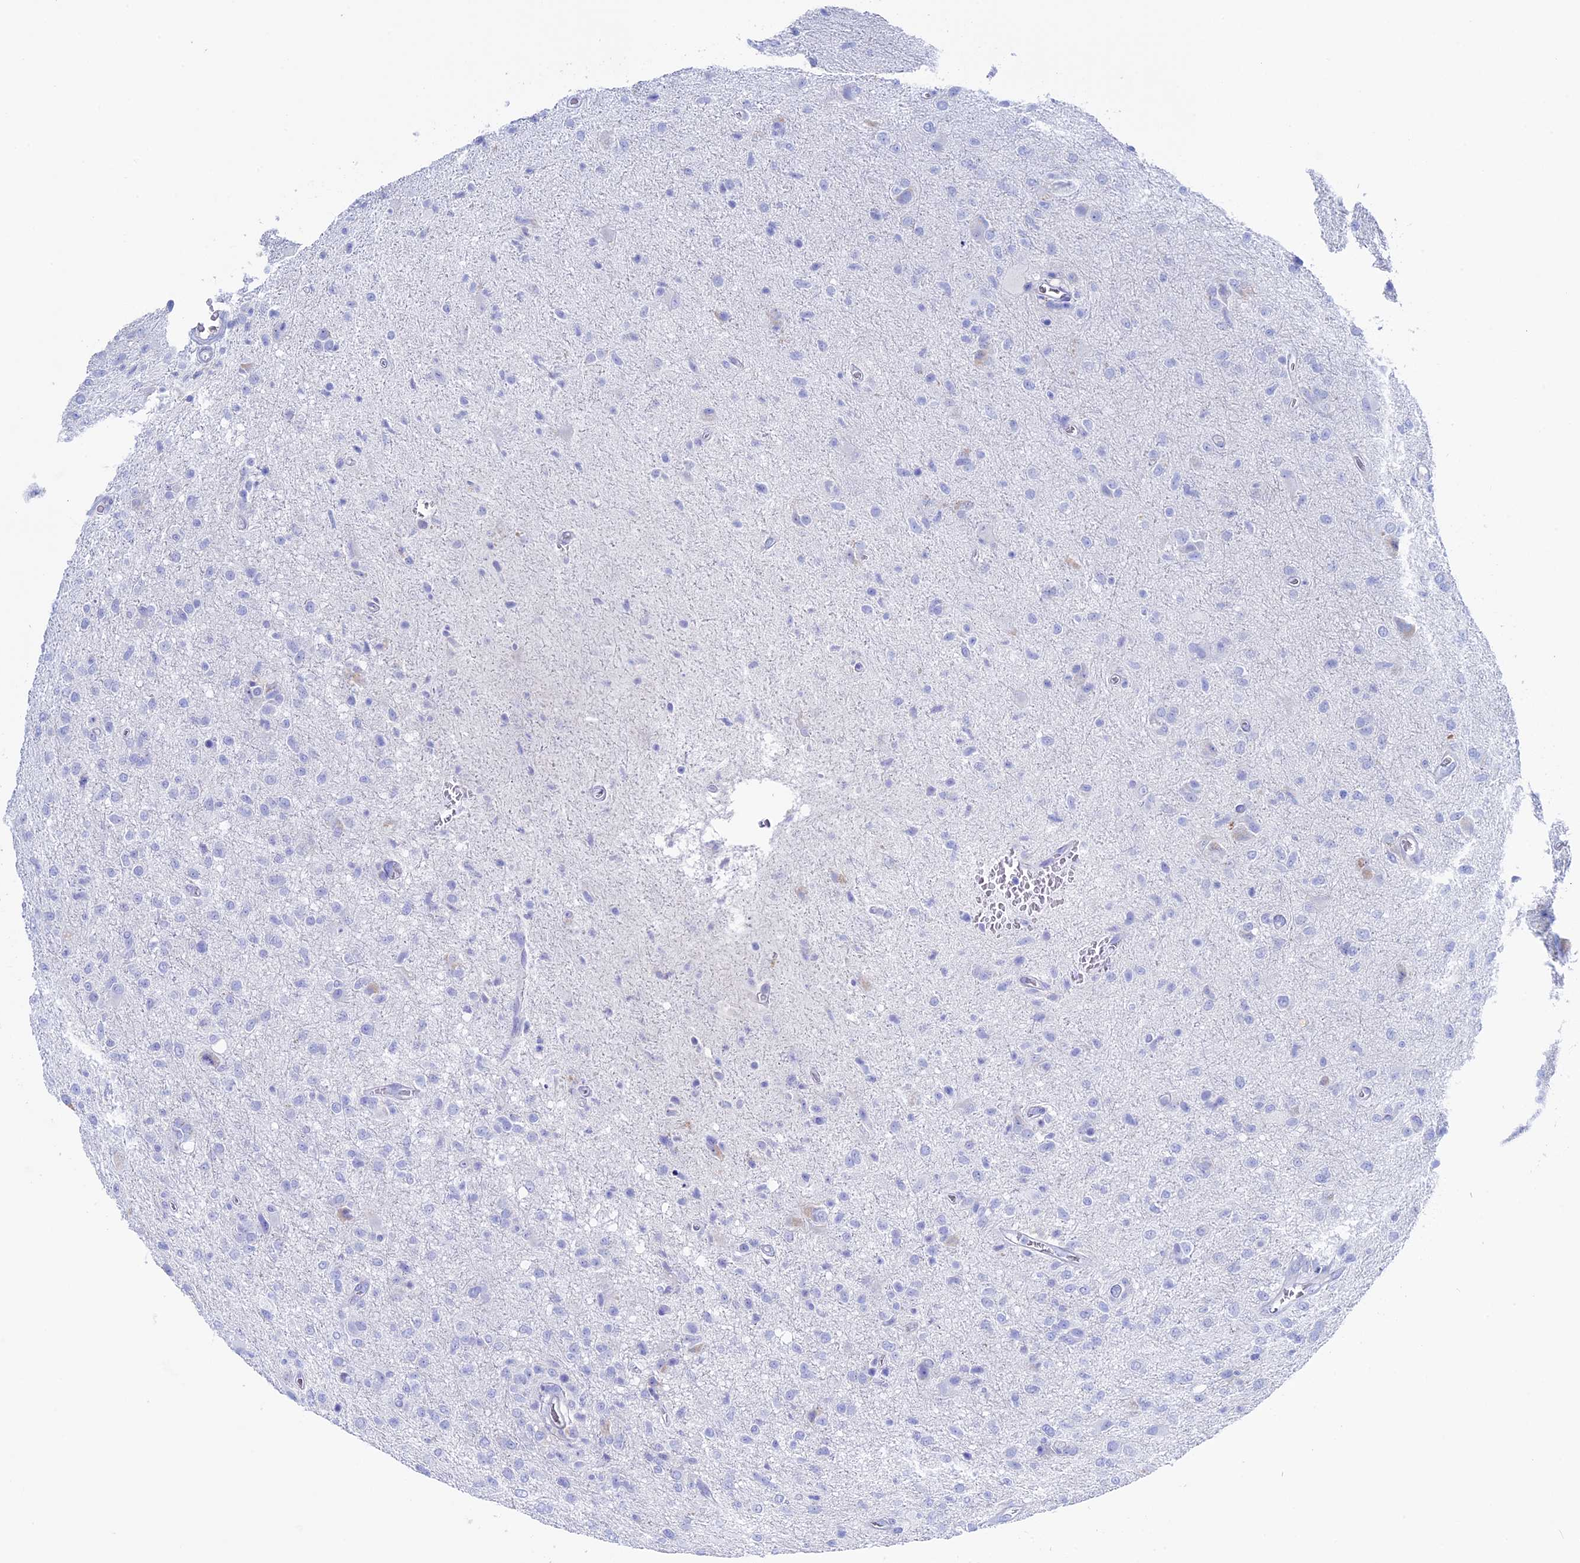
{"staining": {"intensity": "negative", "quantity": "none", "location": "none"}, "tissue": "glioma", "cell_type": "Tumor cells", "image_type": "cancer", "snomed": [{"axis": "morphology", "description": "Glioma, malignant, High grade"}, {"axis": "topography", "description": "Brain"}], "caption": "High magnification brightfield microscopy of glioma stained with DAB (3,3'-diaminobenzidine) (brown) and counterstained with hematoxylin (blue): tumor cells show no significant positivity. (Stains: DAB (3,3'-diaminobenzidine) immunohistochemistry with hematoxylin counter stain, Microscopy: brightfield microscopy at high magnification).", "gene": "UNC119", "patient": {"sex": "female", "age": 57}}